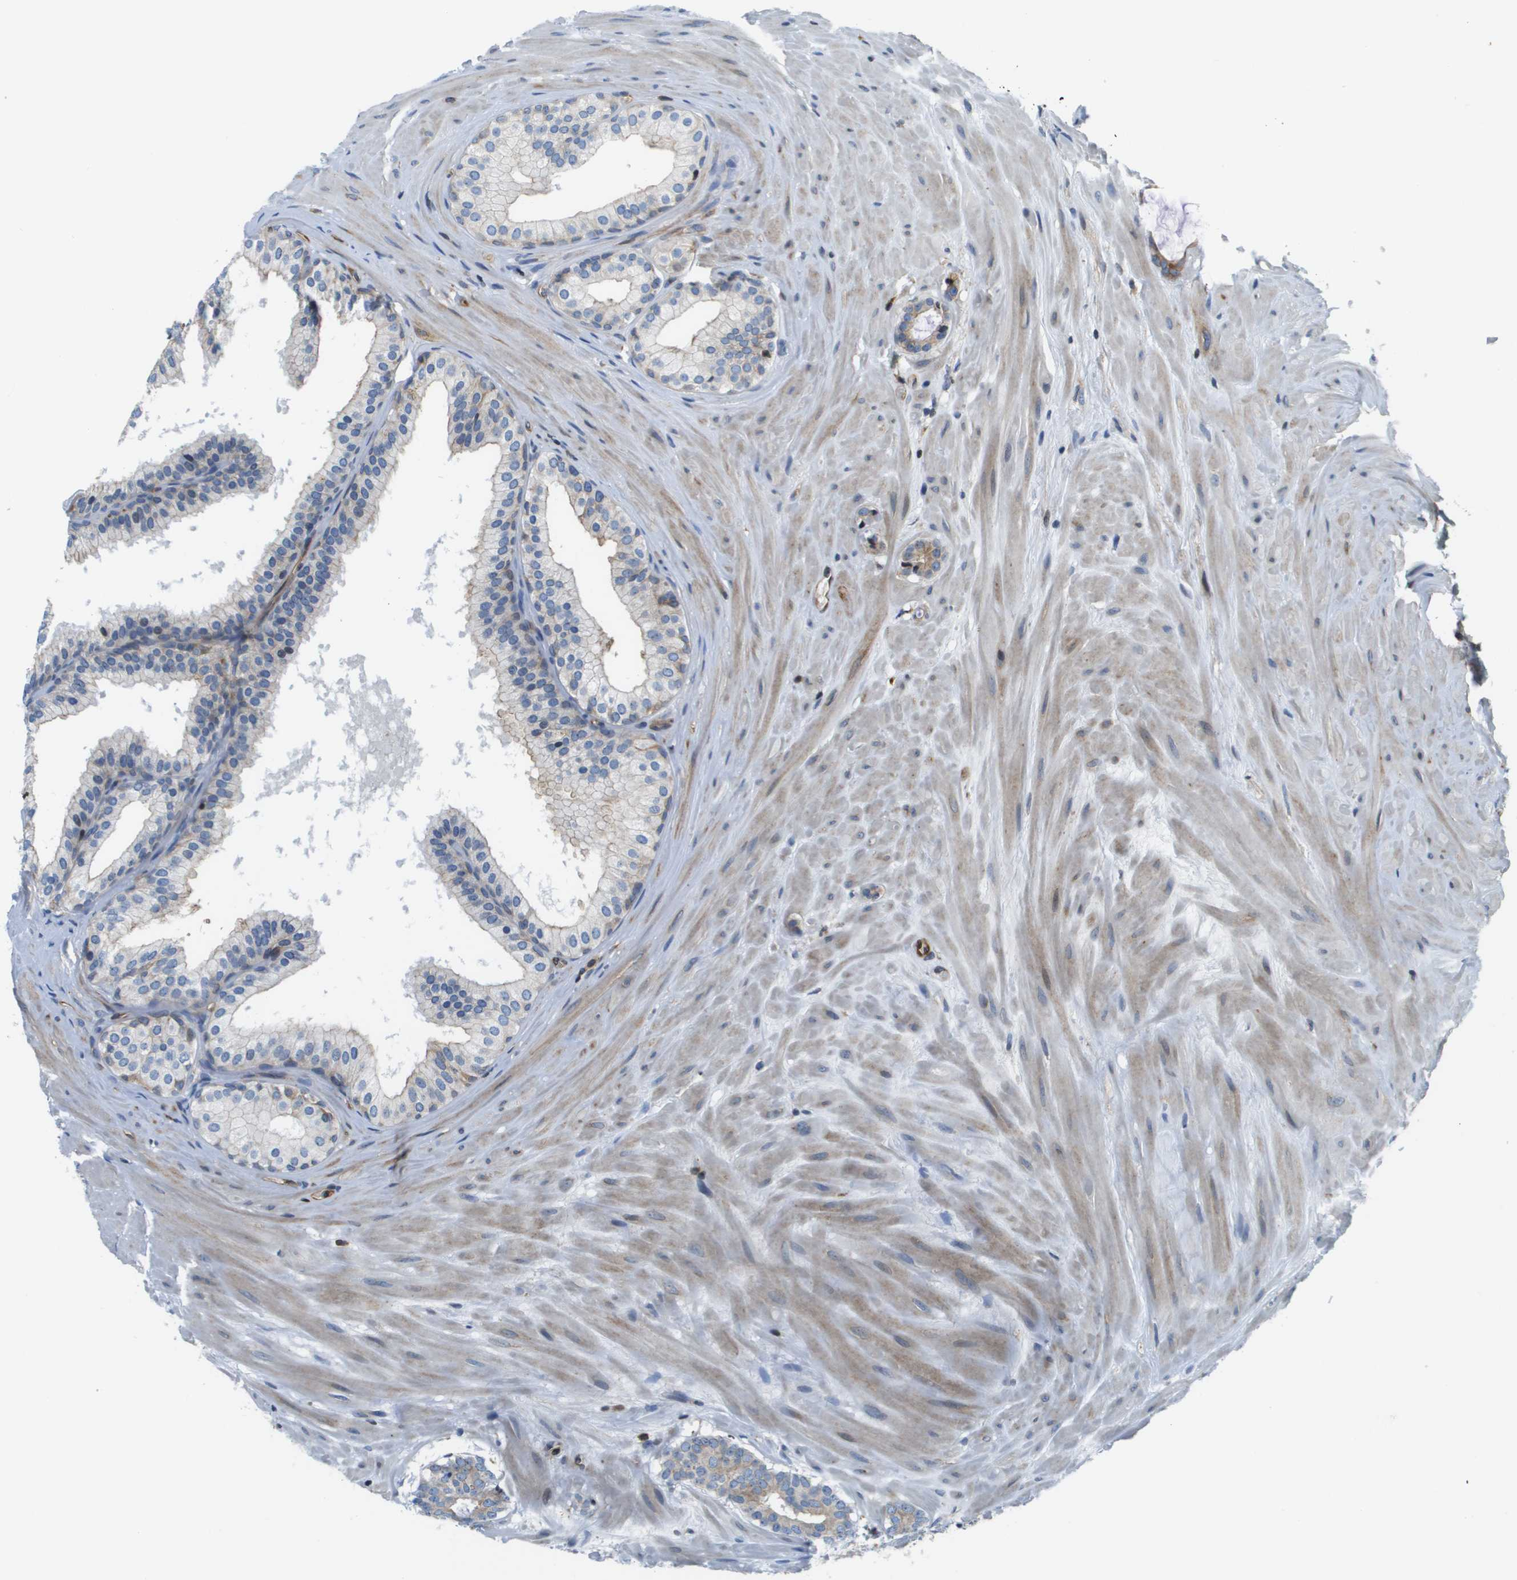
{"staining": {"intensity": "negative", "quantity": "none", "location": "none"}, "tissue": "prostate cancer", "cell_type": "Tumor cells", "image_type": "cancer", "snomed": [{"axis": "morphology", "description": "Adenocarcinoma, Low grade"}, {"axis": "topography", "description": "Prostate"}], "caption": "IHC histopathology image of neoplastic tissue: prostate adenocarcinoma (low-grade) stained with DAB (3,3'-diaminobenzidine) reveals no significant protein positivity in tumor cells.", "gene": "ESYT1", "patient": {"sex": "male", "age": 69}}